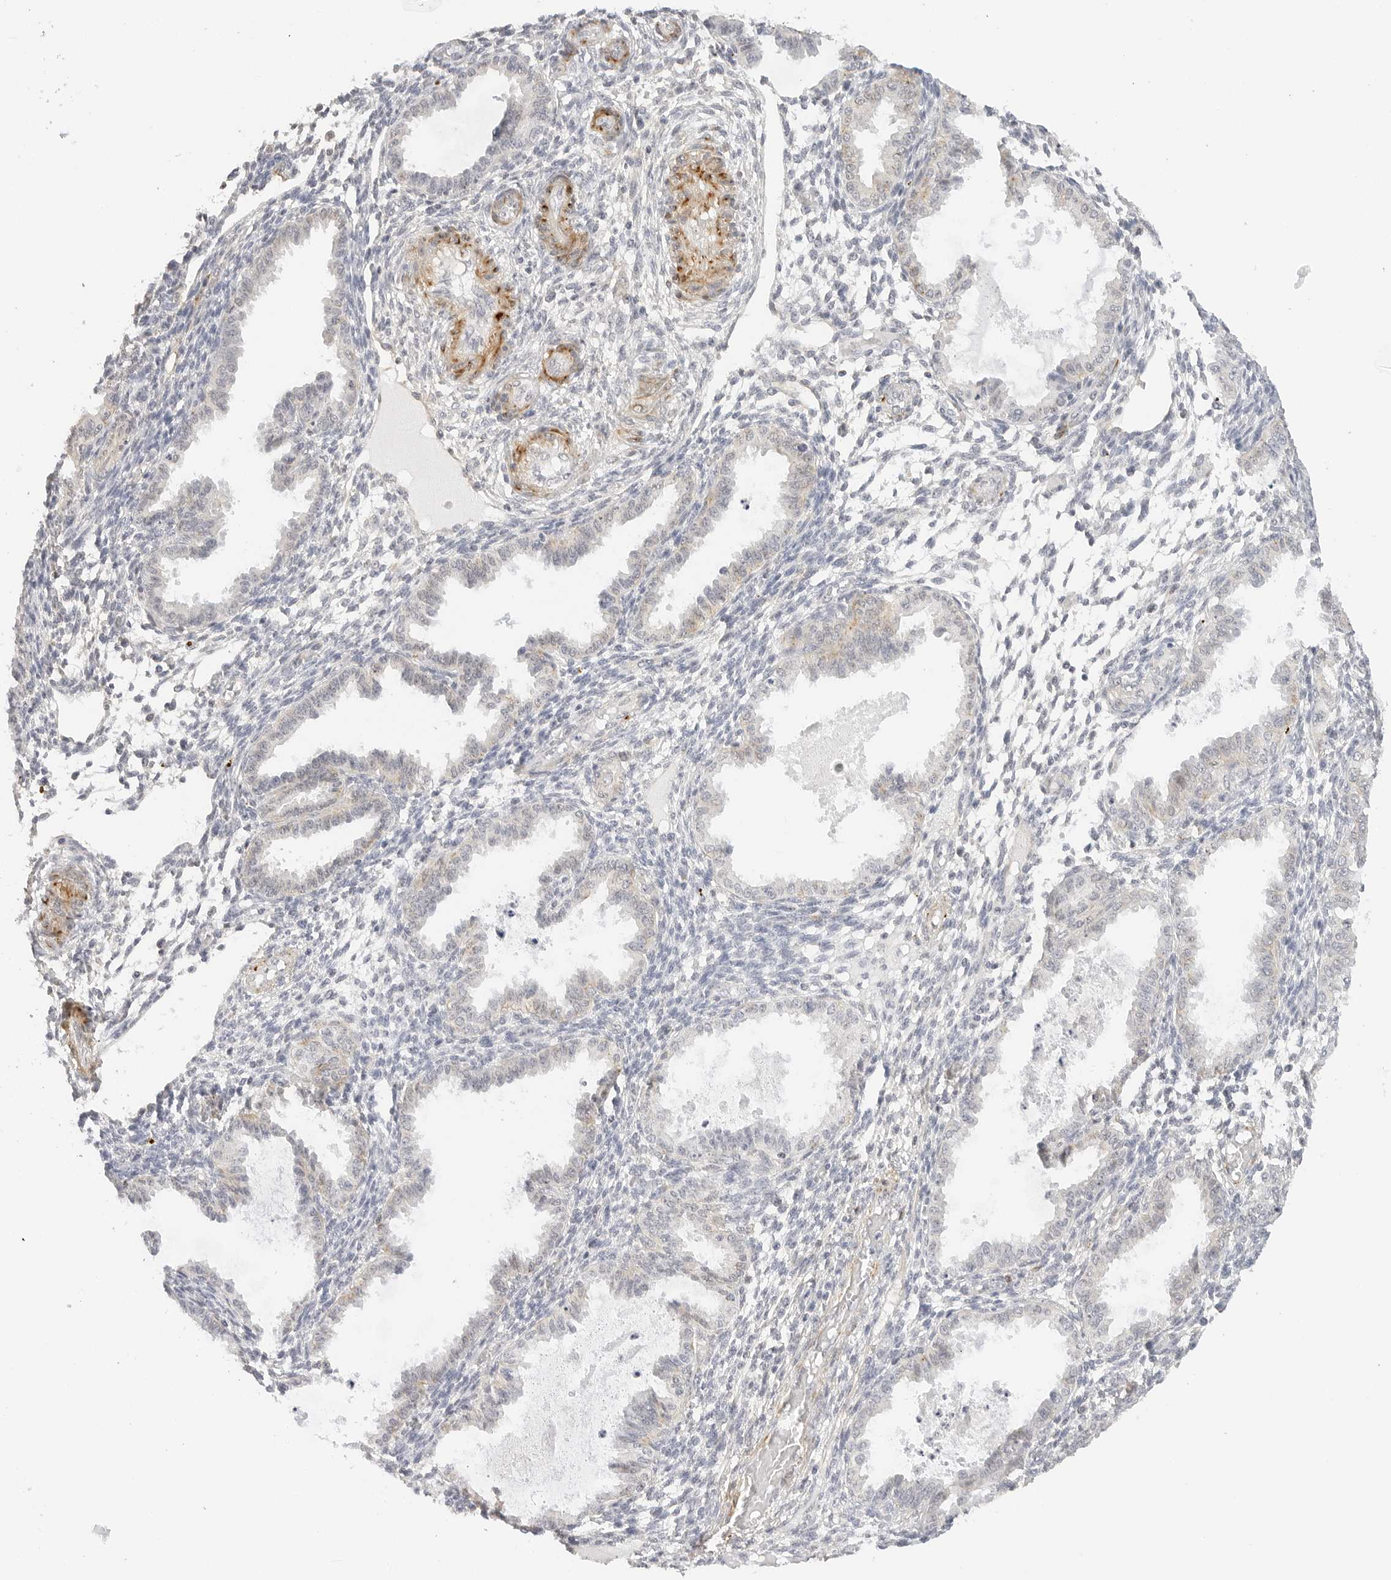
{"staining": {"intensity": "negative", "quantity": "none", "location": "none"}, "tissue": "endometrium", "cell_type": "Cells in endometrial stroma", "image_type": "normal", "snomed": [{"axis": "morphology", "description": "Normal tissue, NOS"}, {"axis": "topography", "description": "Endometrium"}], "caption": "IHC histopathology image of normal endometrium: human endometrium stained with DAB (3,3'-diaminobenzidine) exhibits no significant protein expression in cells in endometrial stroma.", "gene": "PCDH19", "patient": {"sex": "female", "age": 33}}